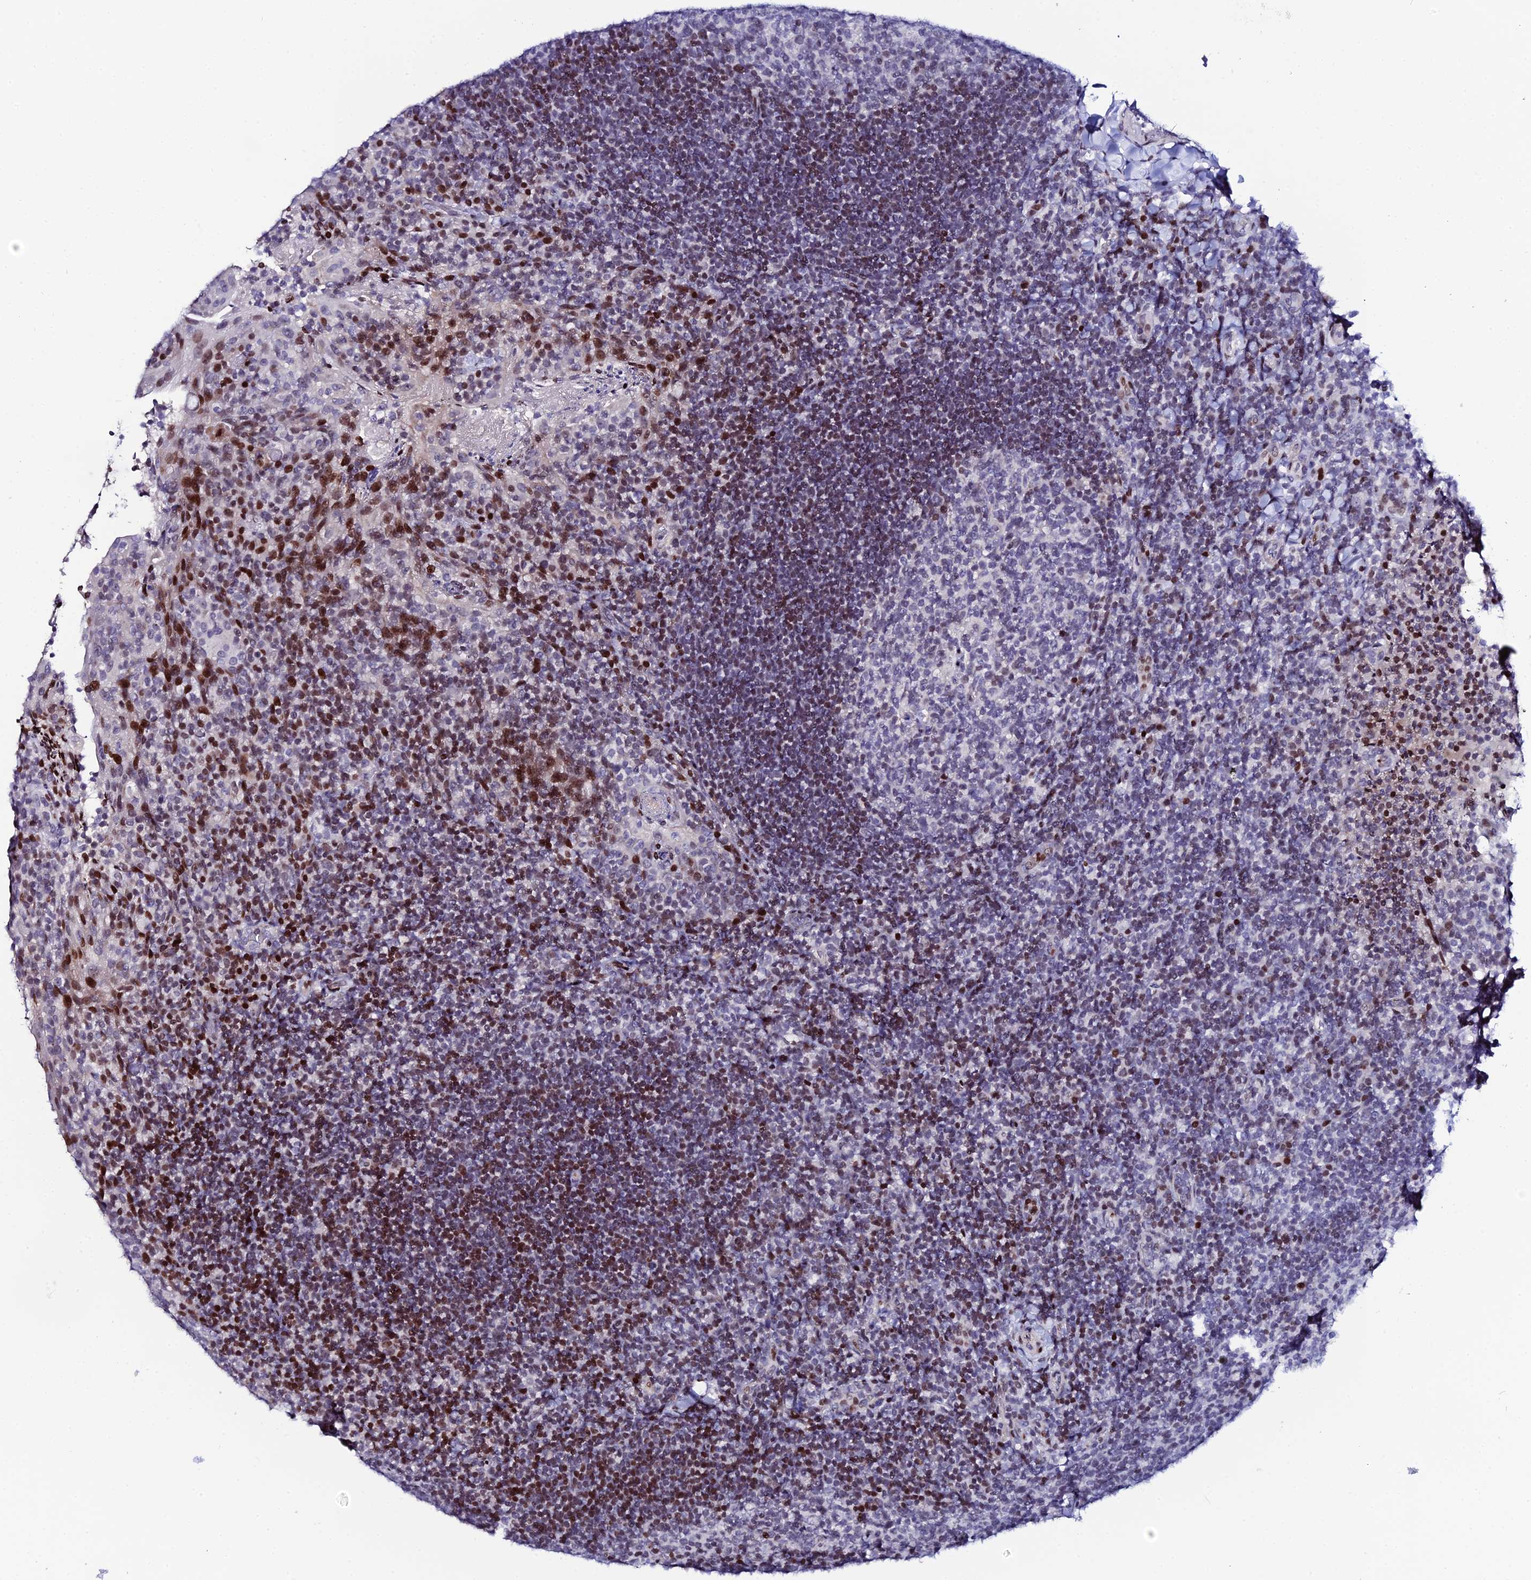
{"staining": {"intensity": "strong", "quantity": "25%-75%", "location": "nuclear"}, "tissue": "tonsil", "cell_type": "Germinal center cells", "image_type": "normal", "snomed": [{"axis": "morphology", "description": "Normal tissue, NOS"}, {"axis": "topography", "description": "Tonsil"}], "caption": "An IHC micrograph of normal tissue is shown. Protein staining in brown shows strong nuclear positivity in tonsil within germinal center cells. Immunohistochemistry (ihc) stains the protein in brown and the nuclei are stained blue.", "gene": "MYNN", "patient": {"sex": "female", "age": 10}}